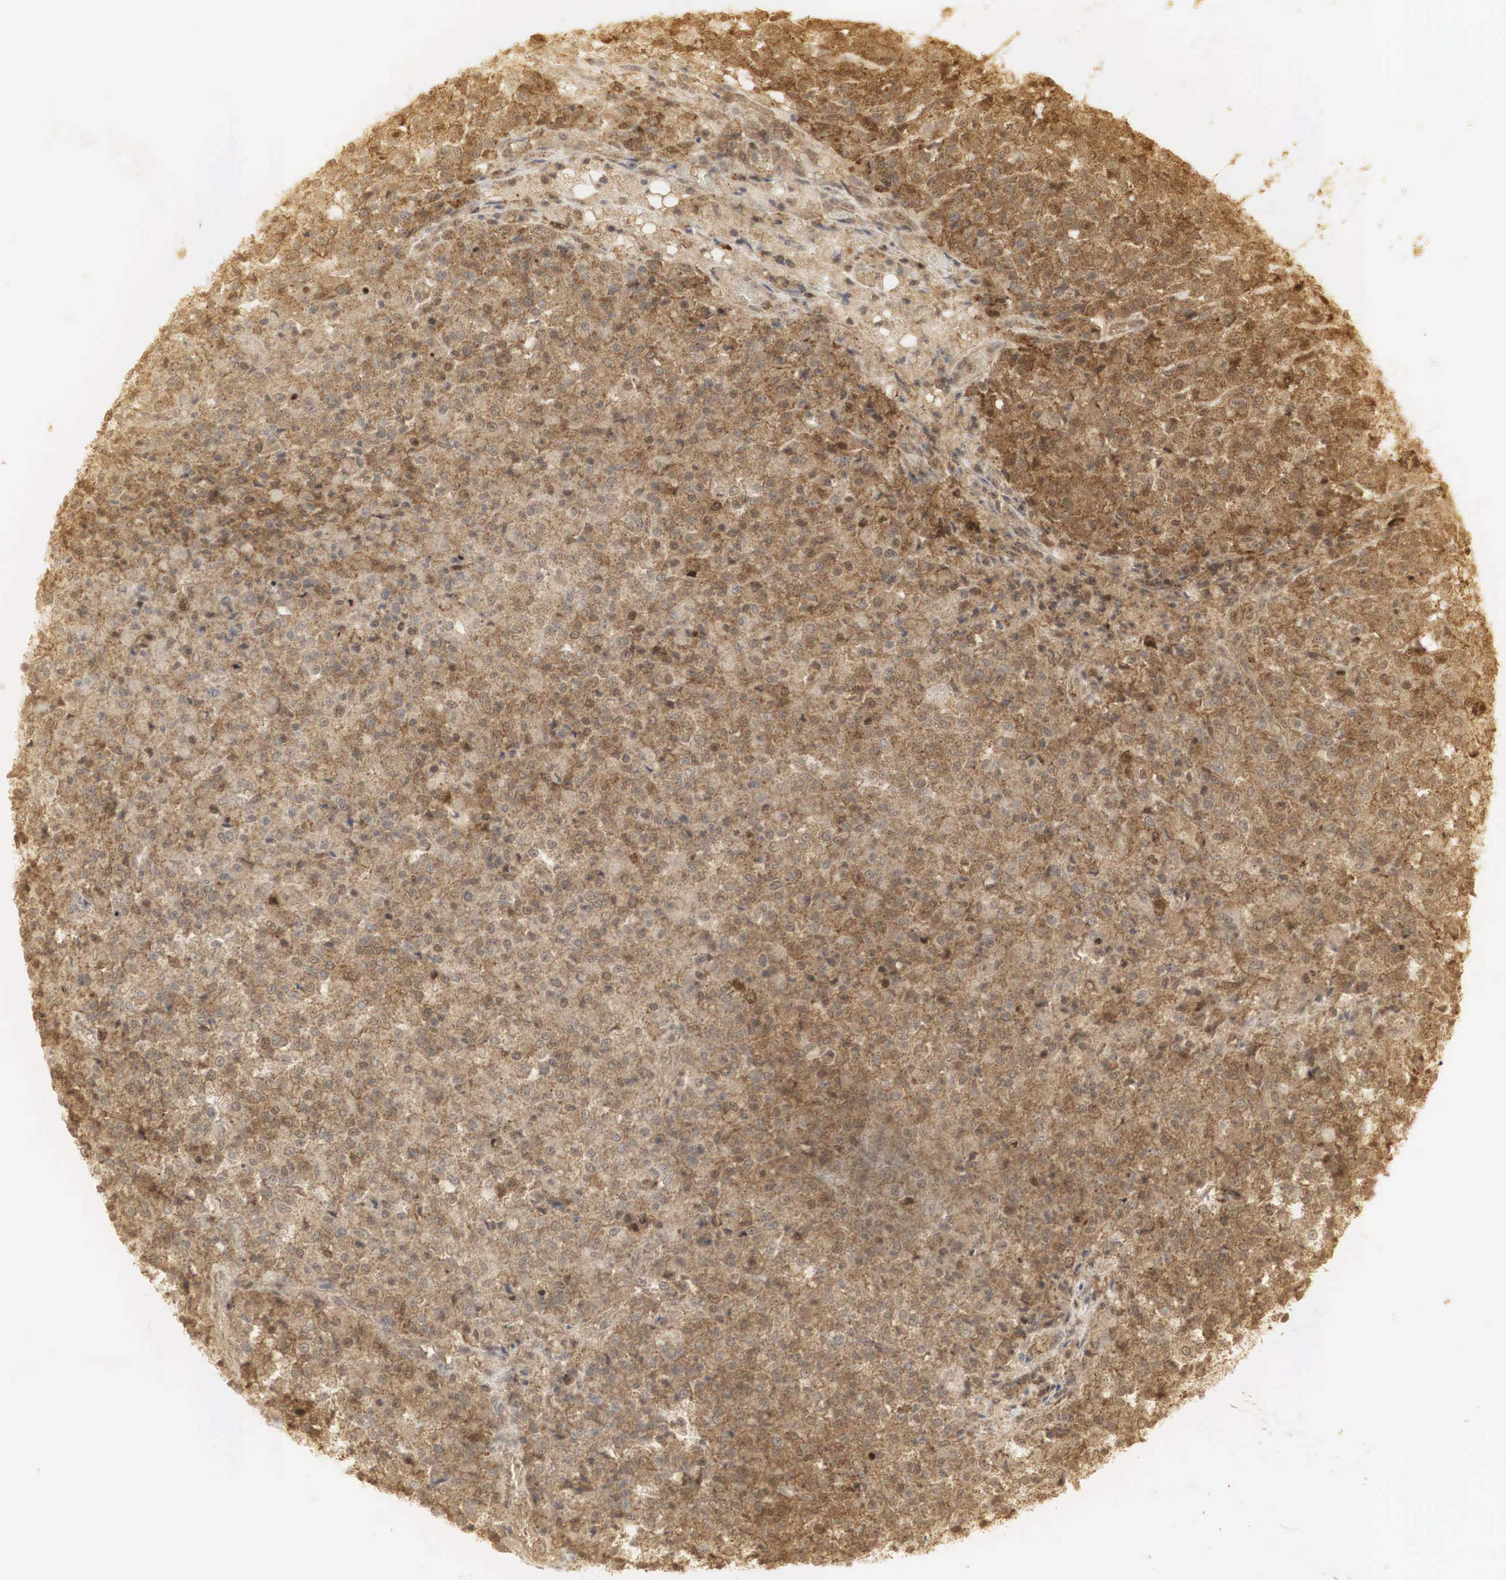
{"staining": {"intensity": "strong", "quantity": ">75%", "location": "cytoplasmic/membranous,nuclear"}, "tissue": "testis cancer", "cell_type": "Tumor cells", "image_type": "cancer", "snomed": [{"axis": "morphology", "description": "Seminoma, NOS"}, {"axis": "topography", "description": "Testis"}], "caption": "Tumor cells display high levels of strong cytoplasmic/membranous and nuclear expression in about >75% of cells in seminoma (testis).", "gene": "RNF113A", "patient": {"sex": "male", "age": 59}}